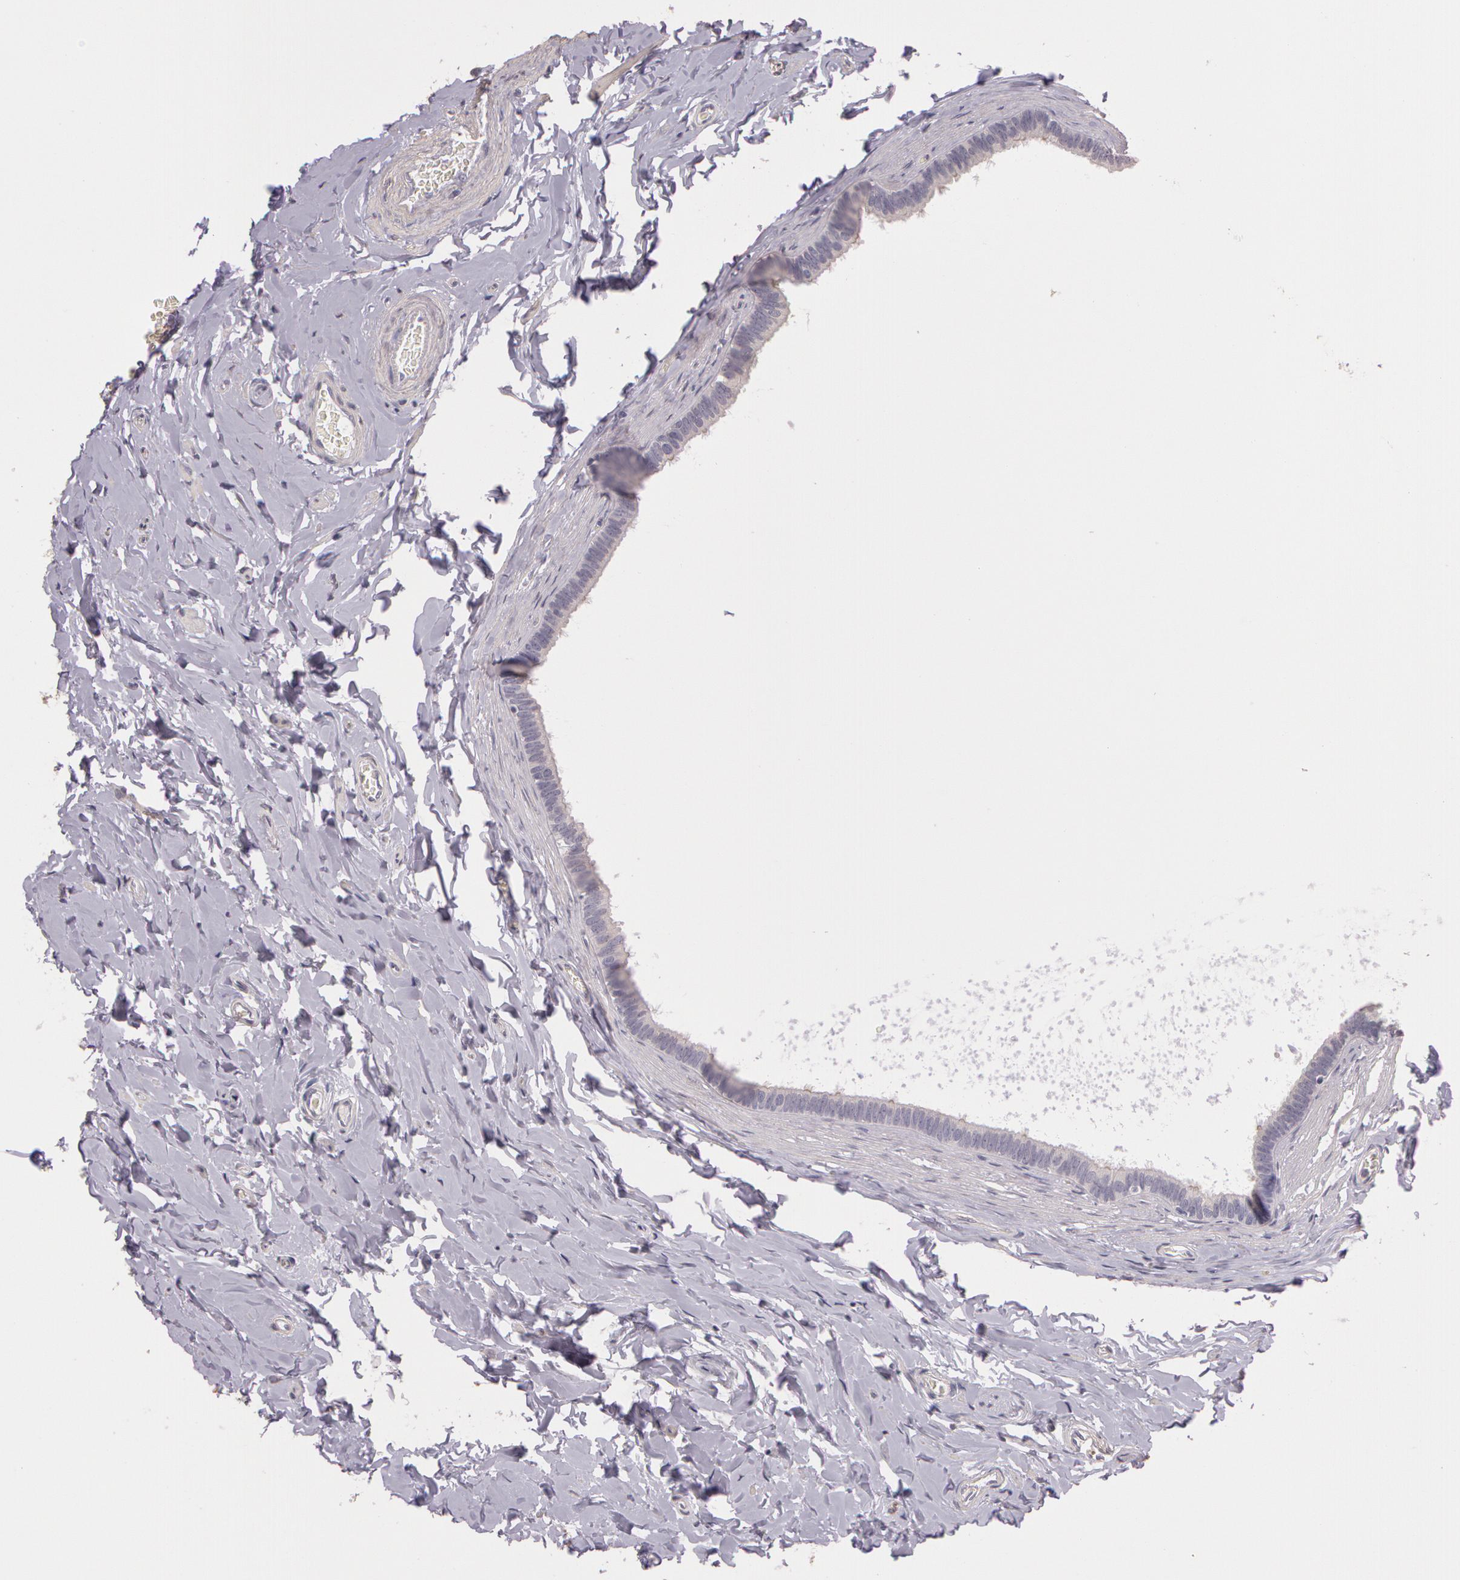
{"staining": {"intensity": "negative", "quantity": "none", "location": "none"}, "tissue": "epididymis", "cell_type": "Glandular cells", "image_type": "normal", "snomed": [{"axis": "morphology", "description": "Normal tissue, NOS"}, {"axis": "topography", "description": "Epididymis"}], "caption": "Epididymis stained for a protein using immunohistochemistry (IHC) exhibits no expression glandular cells.", "gene": "G2E3", "patient": {"sex": "male", "age": 26}}